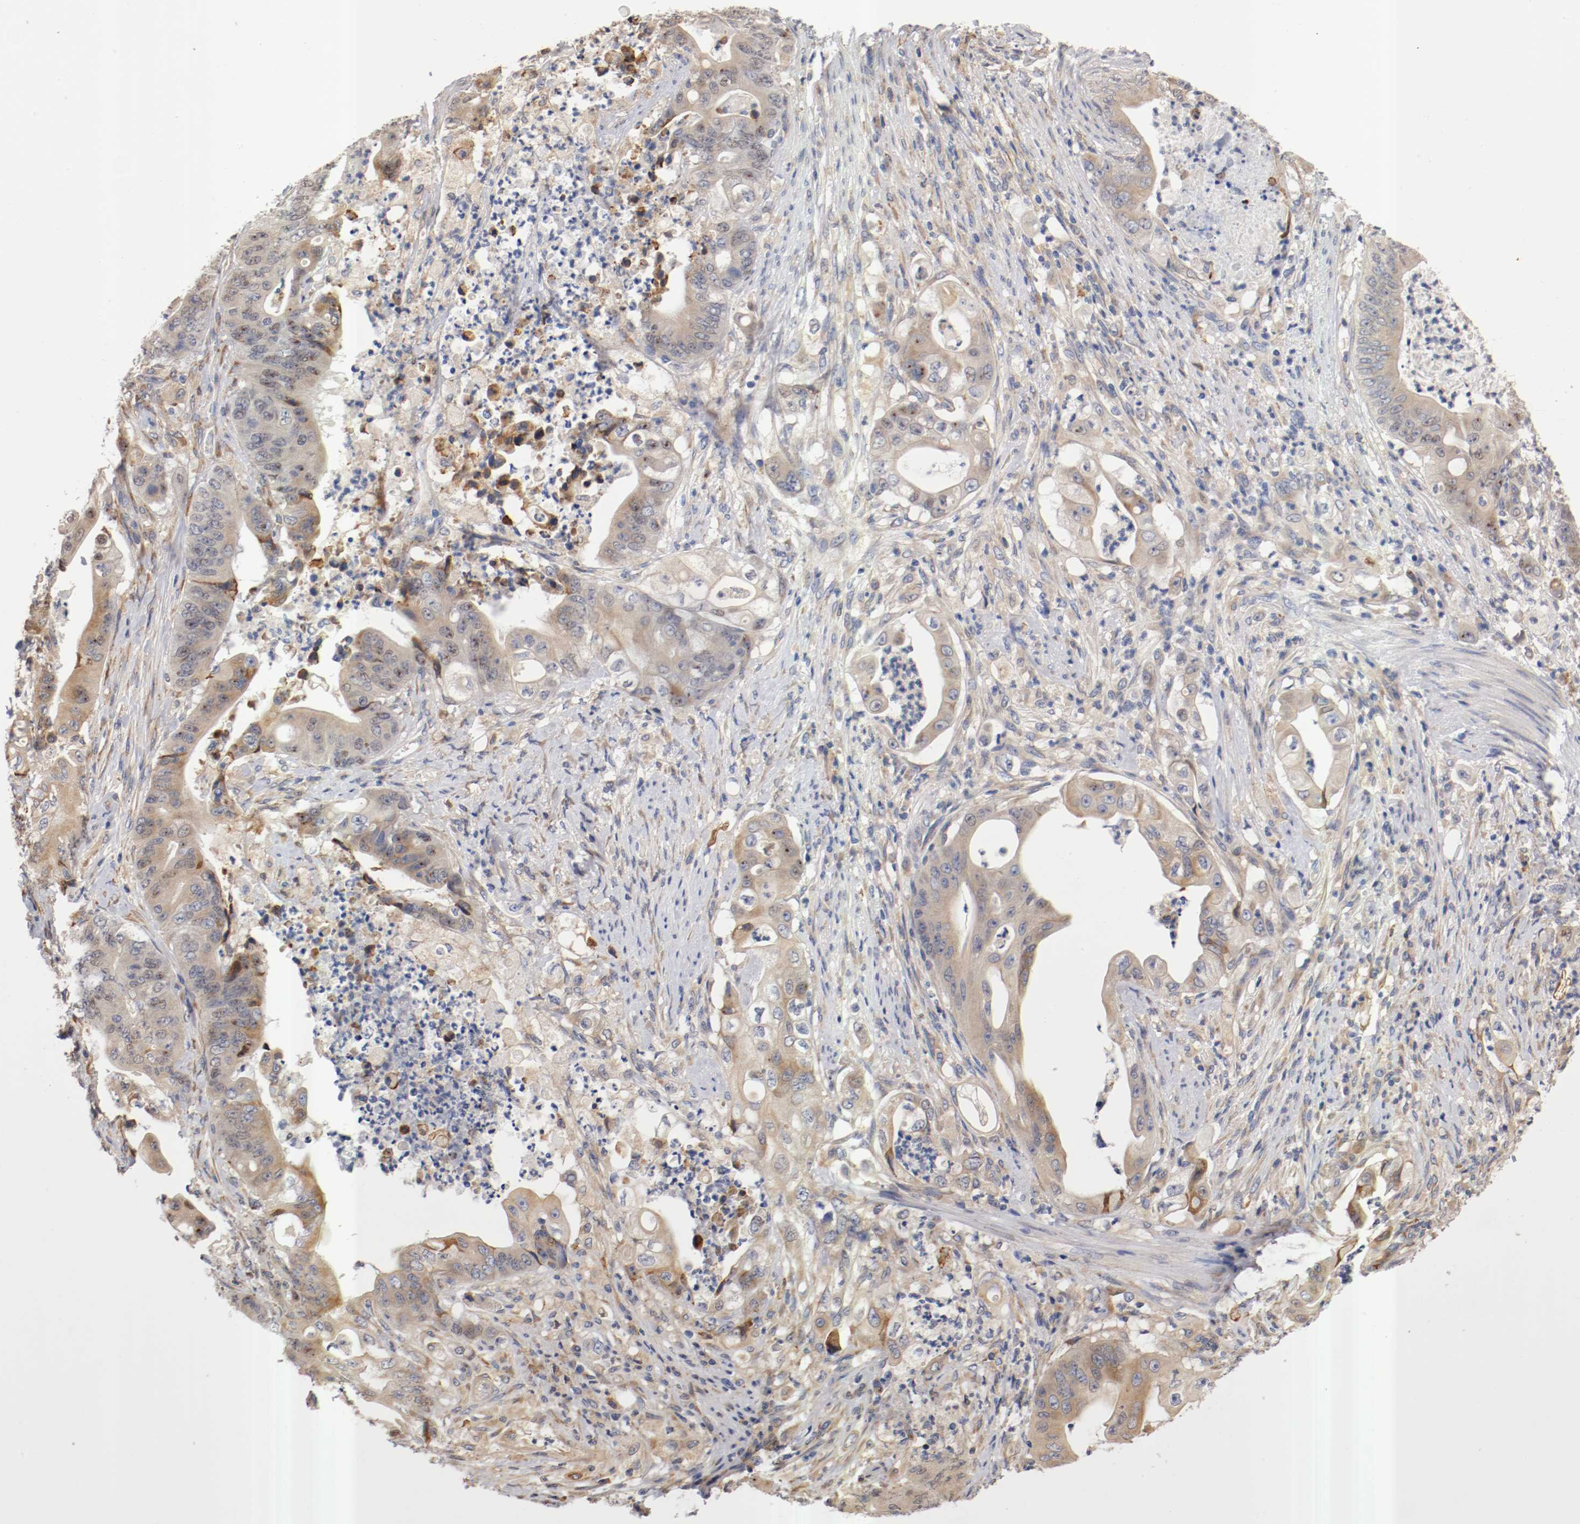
{"staining": {"intensity": "weak", "quantity": ">75%", "location": "cytoplasmic/membranous"}, "tissue": "stomach cancer", "cell_type": "Tumor cells", "image_type": "cancer", "snomed": [{"axis": "morphology", "description": "Adenocarcinoma, NOS"}, {"axis": "topography", "description": "Stomach"}], "caption": "Immunohistochemistry (IHC) staining of stomach cancer, which displays low levels of weak cytoplasmic/membranous positivity in approximately >75% of tumor cells indicating weak cytoplasmic/membranous protein positivity. The staining was performed using DAB (3,3'-diaminobenzidine) (brown) for protein detection and nuclei were counterstained in hematoxylin (blue).", "gene": "TNFSF13", "patient": {"sex": "female", "age": 73}}